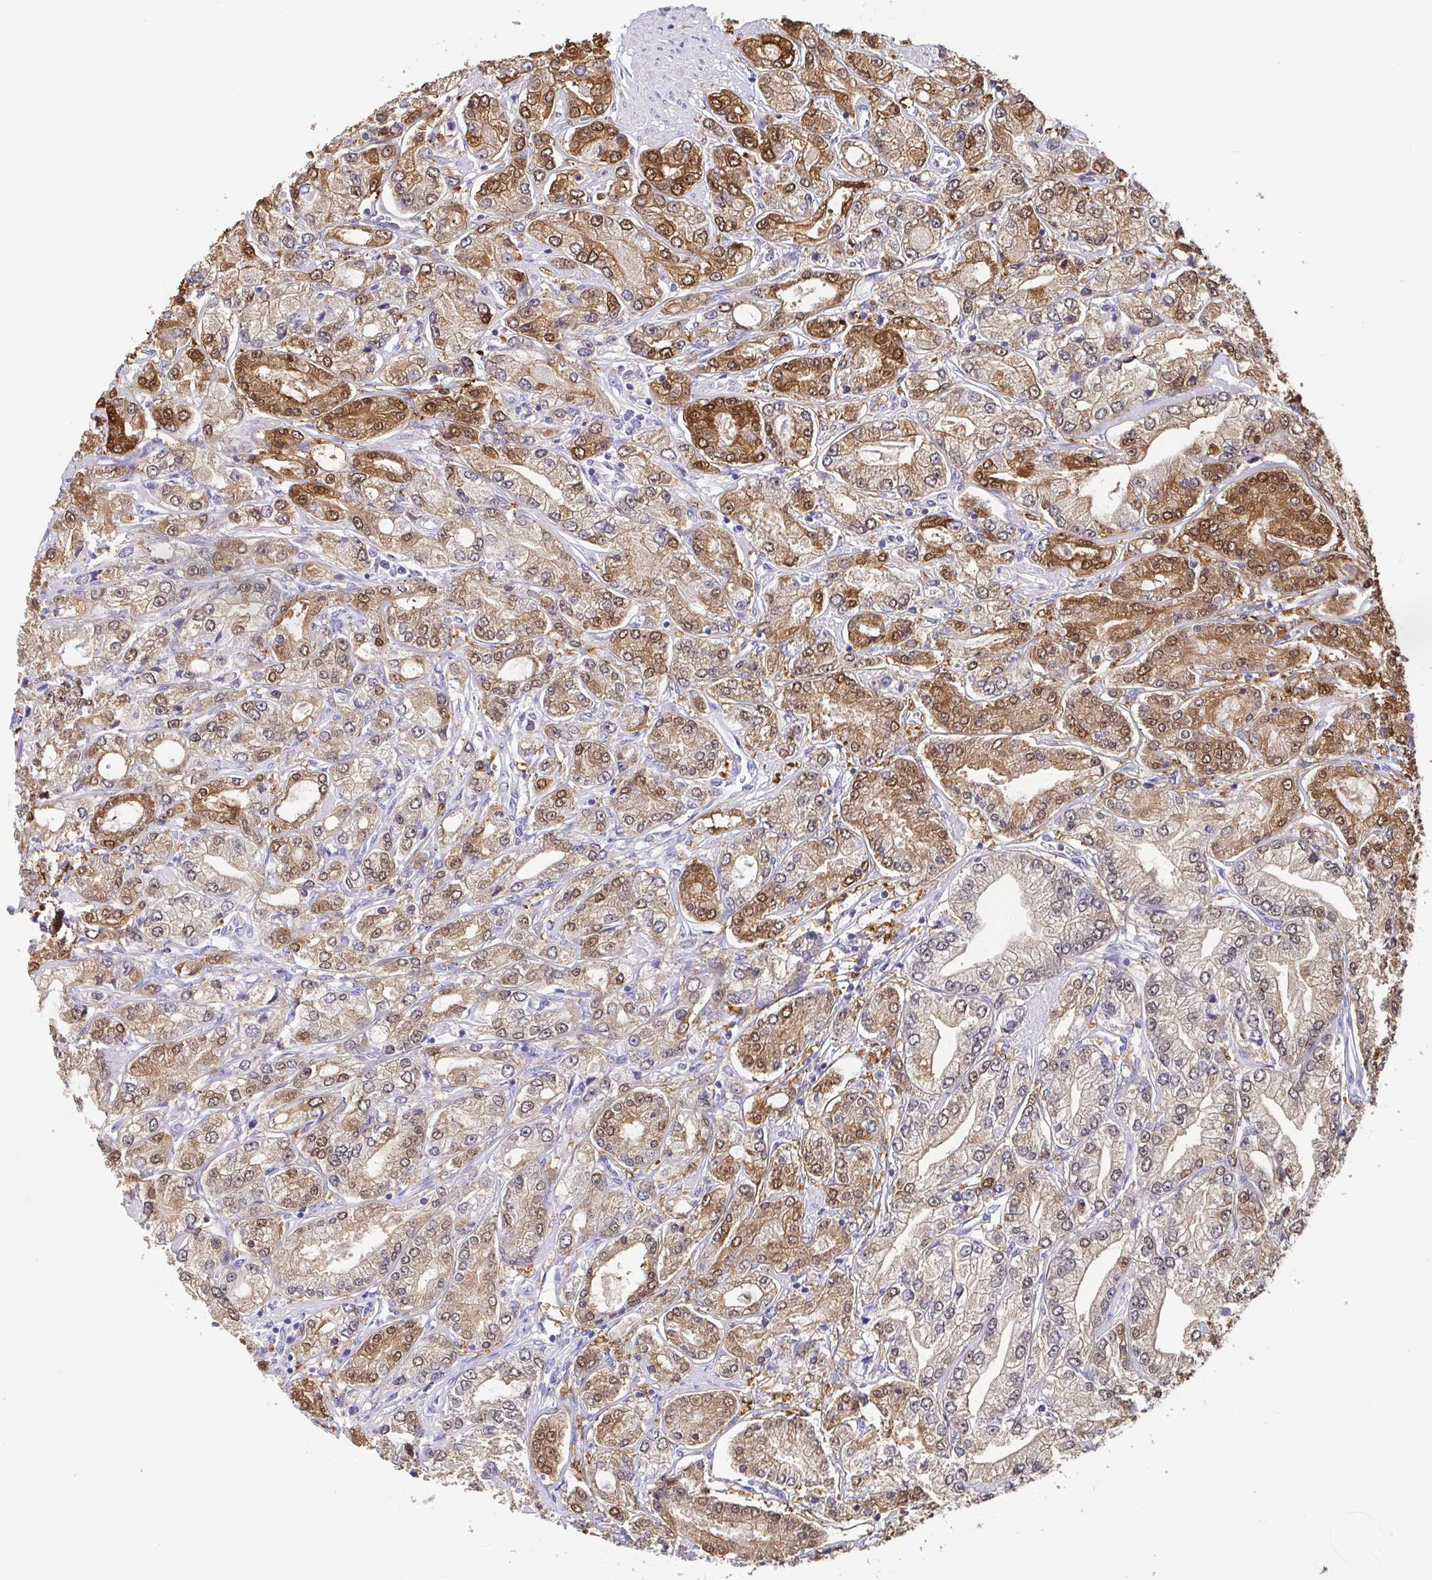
{"staining": {"intensity": "strong", "quantity": "25%-75%", "location": "cytoplasmic/membranous"}, "tissue": "prostate cancer", "cell_type": "Tumor cells", "image_type": "cancer", "snomed": [{"axis": "morphology", "description": "Adenocarcinoma, High grade"}, {"axis": "topography", "description": "Prostate"}], "caption": "Immunohistochemical staining of human prostate cancer exhibits high levels of strong cytoplasmic/membranous staining in about 25%-75% of tumor cells.", "gene": "IDH1", "patient": {"sex": "male", "age": 66}}